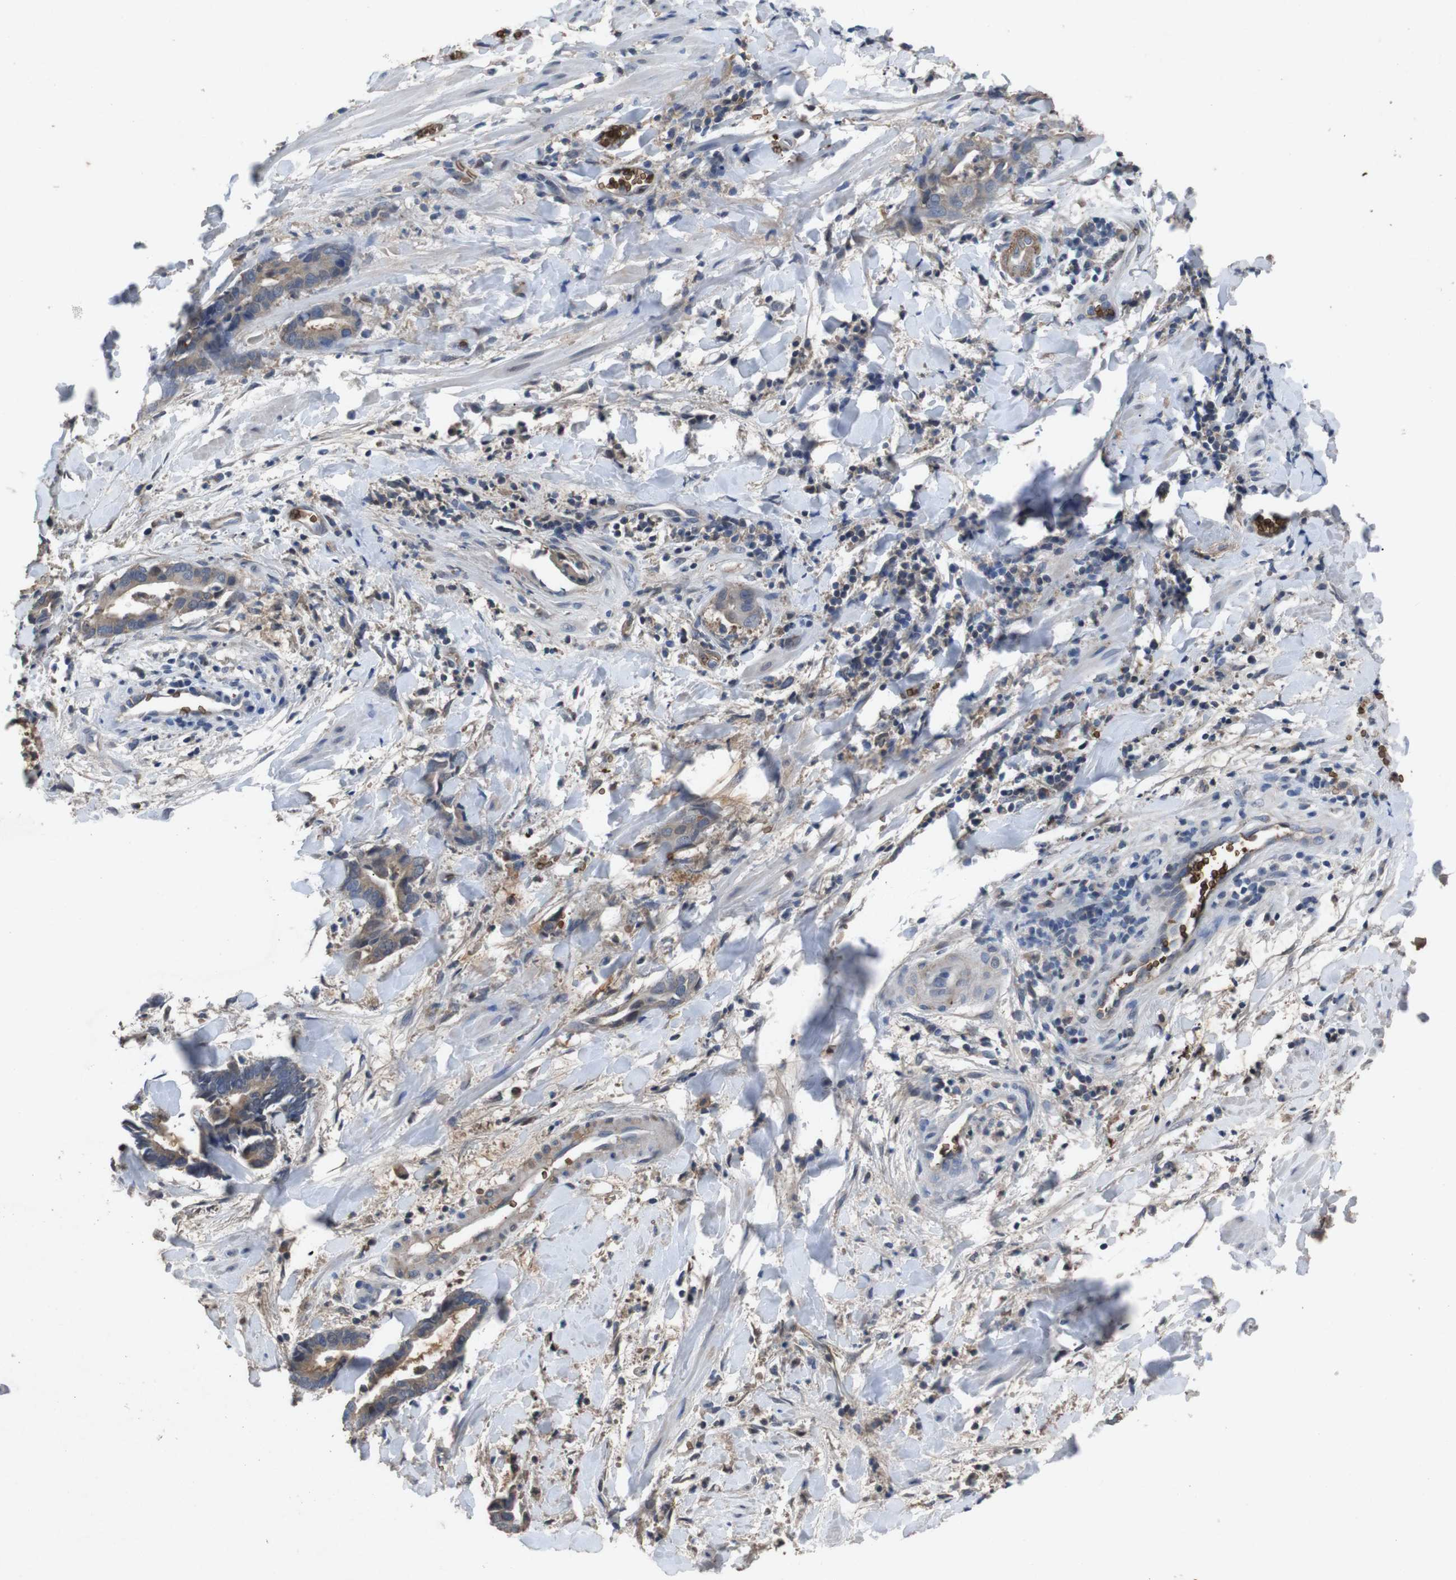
{"staining": {"intensity": "moderate", "quantity": ">75%", "location": "cytoplasmic/membranous"}, "tissue": "cervical cancer", "cell_type": "Tumor cells", "image_type": "cancer", "snomed": [{"axis": "morphology", "description": "Adenocarcinoma, NOS"}, {"axis": "topography", "description": "Cervix"}], "caption": "Protein staining exhibits moderate cytoplasmic/membranous expression in about >75% of tumor cells in cervical cancer (adenocarcinoma). Nuclei are stained in blue.", "gene": "SPTB", "patient": {"sex": "female", "age": 44}}